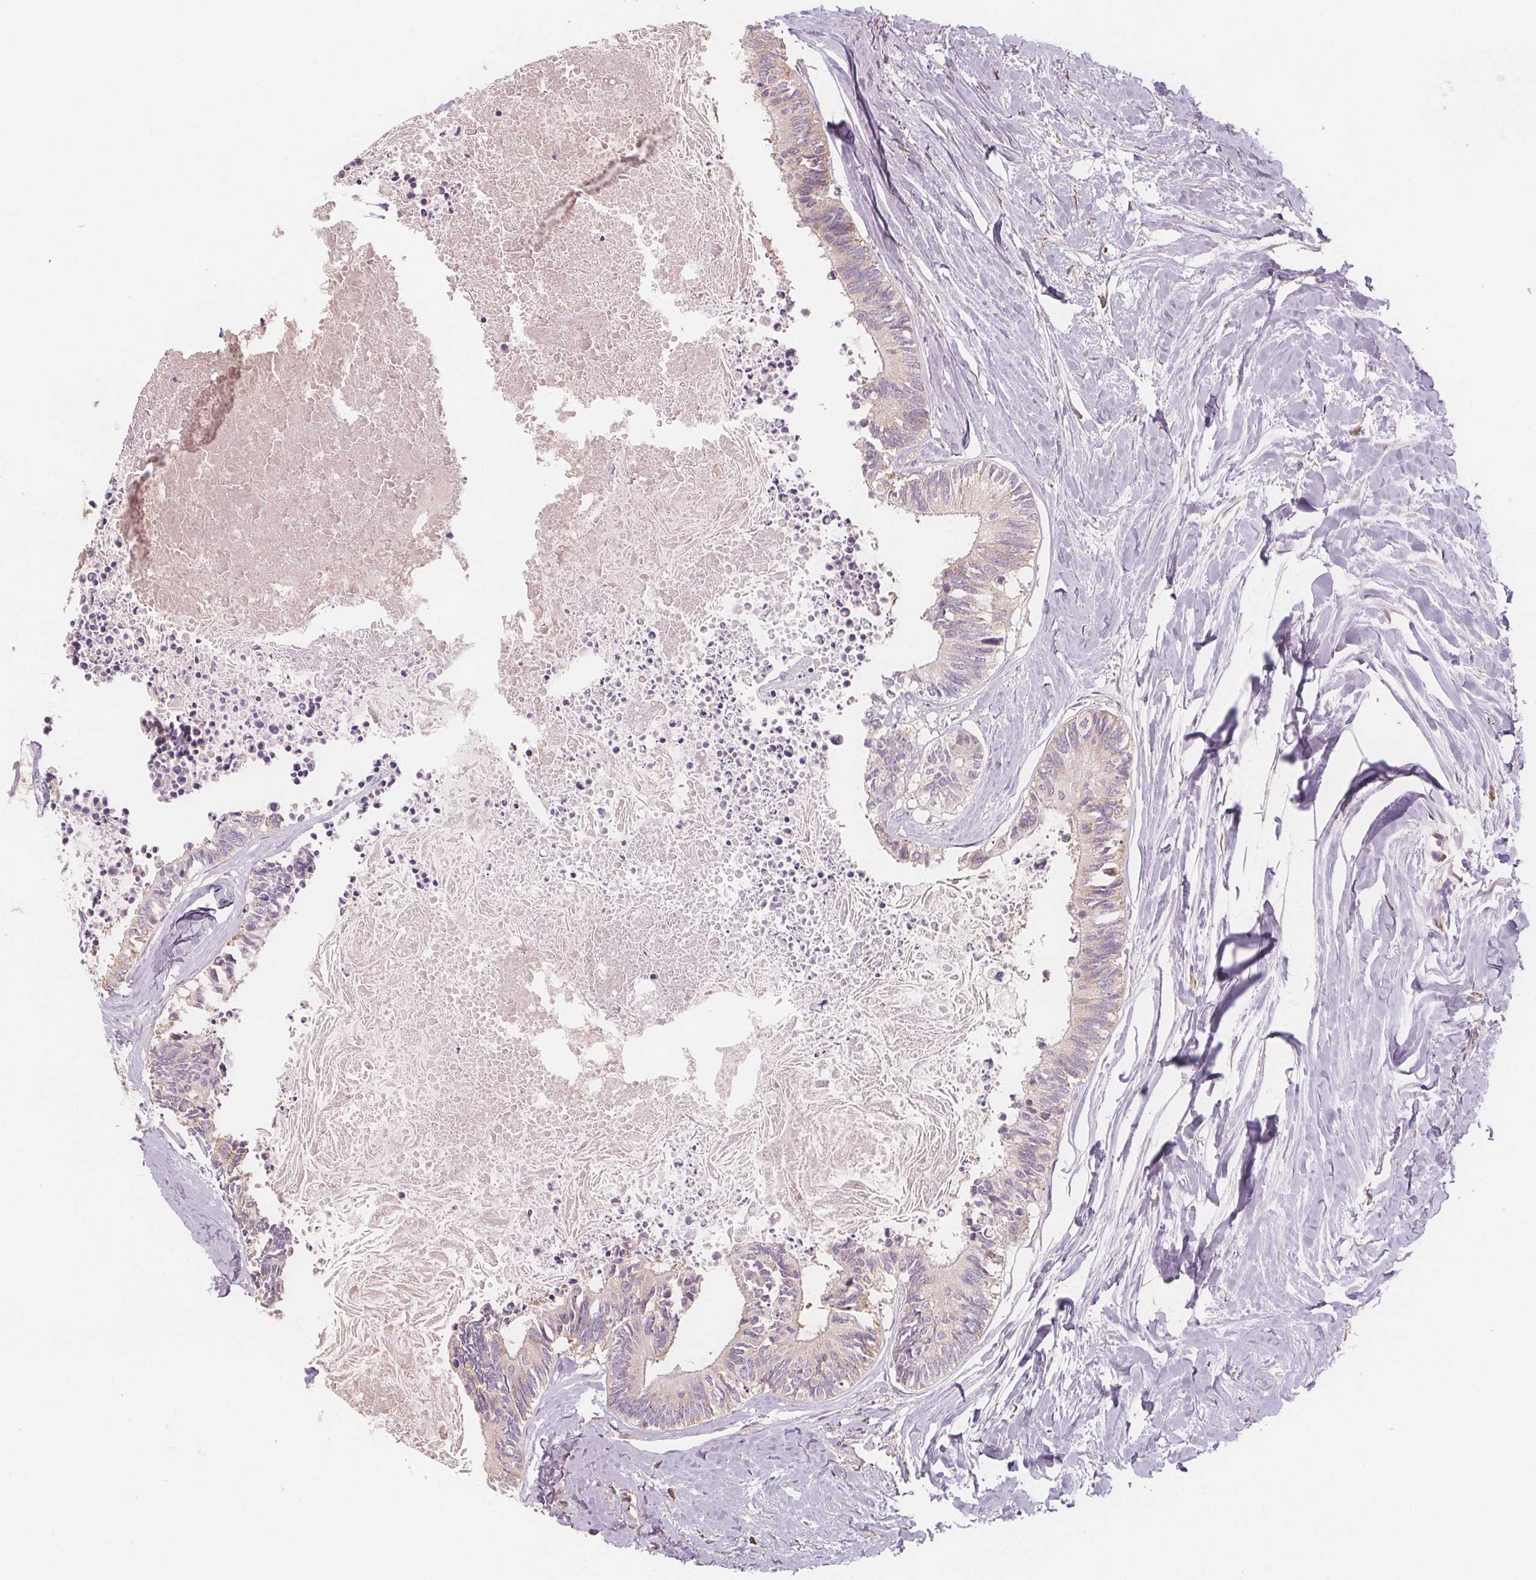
{"staining": {"intensity": "negative", "quantity": "none", "location": "none"}, "tissue": "colorectal cancer", "cell_type": "Tumor cells", "image_type": "cancer", "snomed": [{"axis": "morphology", "description": "Adenocarcinoma, NOS"}, {"axis": "topography", "description": "Colon"}, {"axis": "topography", "description": "Rectum"}], "caption": "Protein analysis of colorectal adenocarcinoma shows no significant staining in tumor cells.", "gene": "TMEM80", "patient": {"sex": "male", "age": 57}}